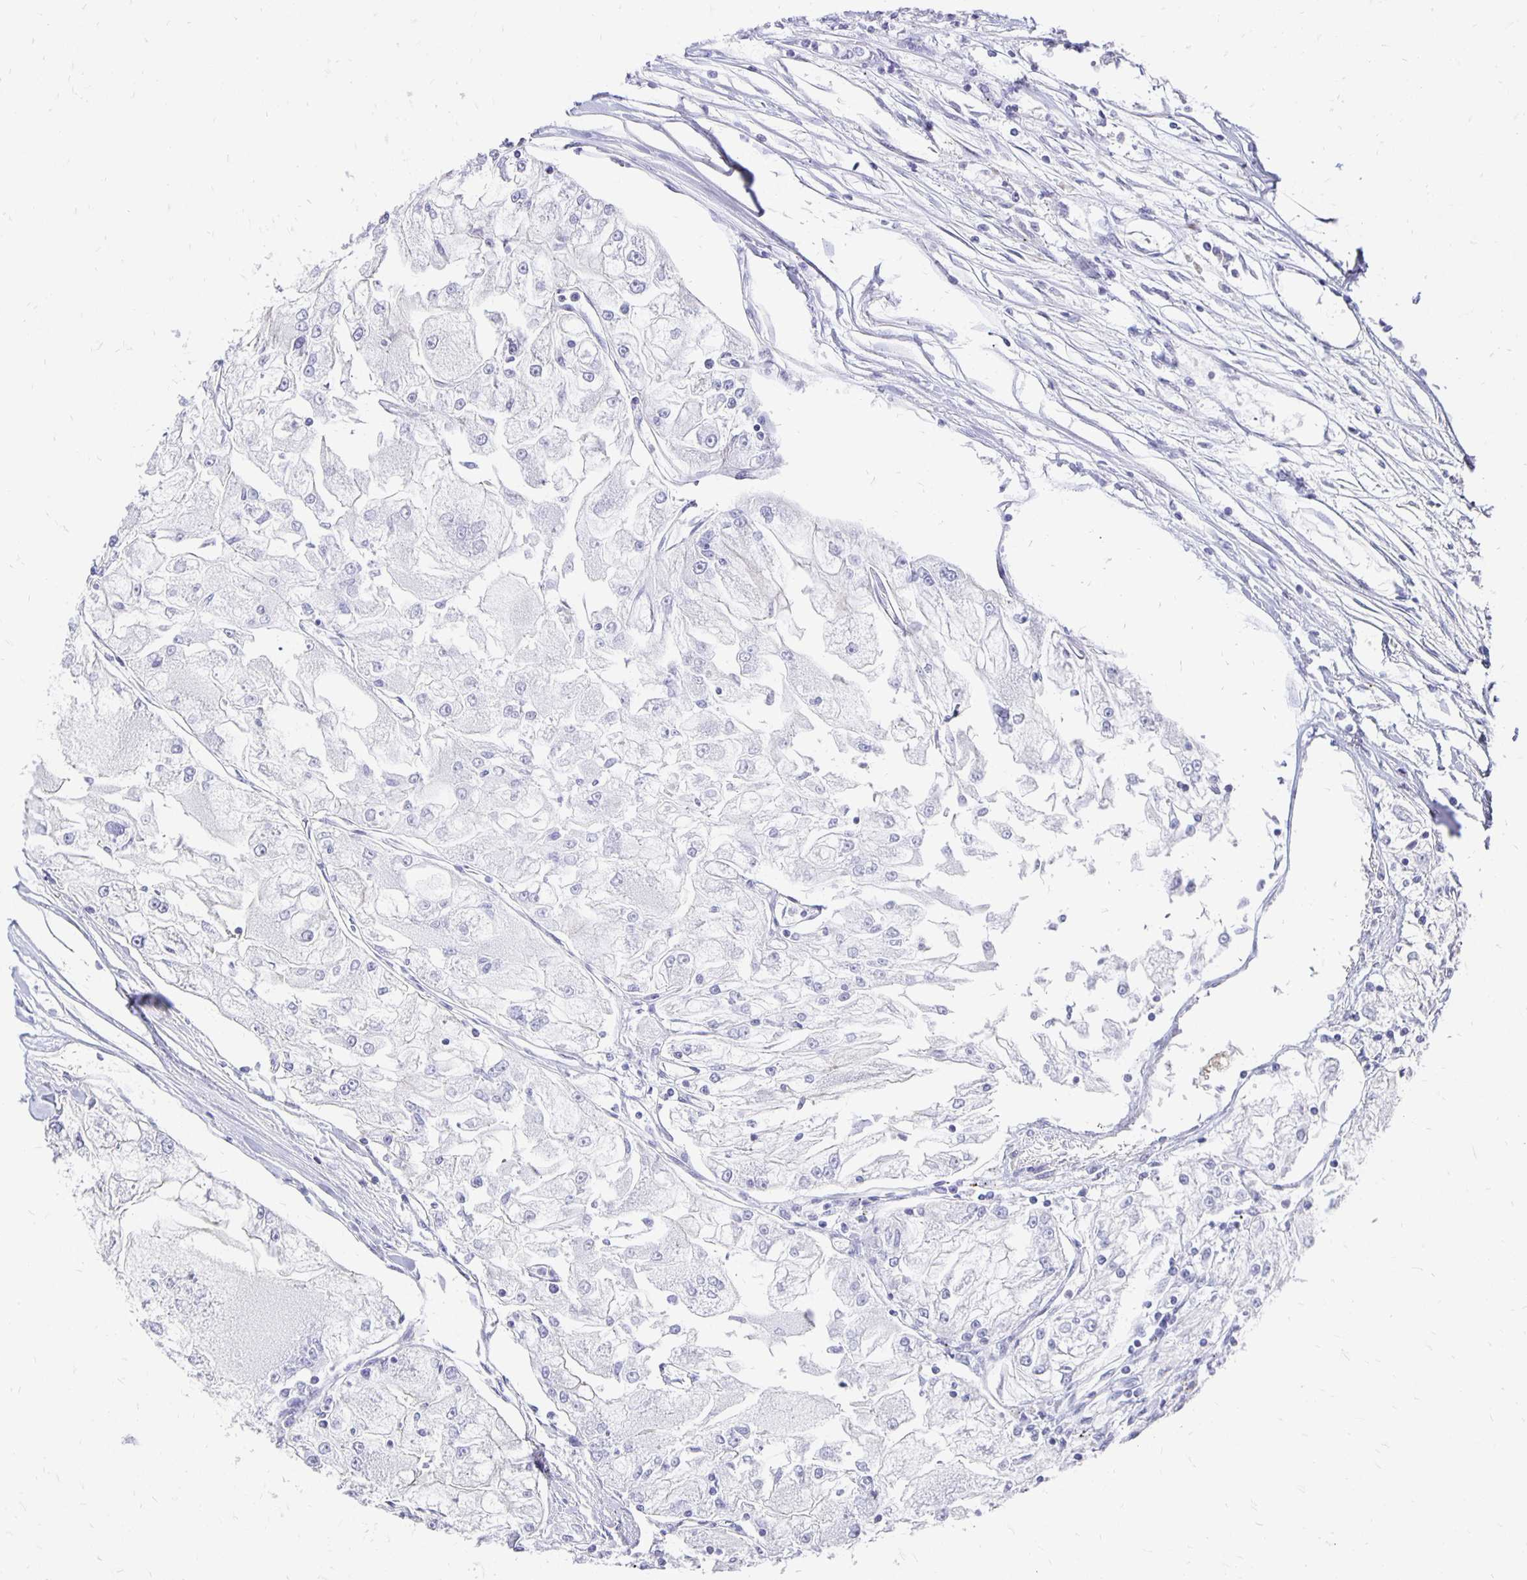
{"staining": {"intensity": "negative", "quantity": "none", "location": "none"}, "tissue": "renal cancer", "cell_type": "Tumor cells", "image_type": "cancer", "snomed": [{"axis": "morphology", "description": "Adenocarcinoma, NOS"}, {"axis": "topography", "description": "Kidney"}], "caption": "IHC image of neoplastic tissue: human adenocarcinoma (renal) stained with DAB (3,3'-diaminobenzidine) reveals no significant protein positivity in tumor cells. (IHC, brightfield microscopy, high magnification).", "gene": "APOB", "patient": {"sex": "female", "age": 72}}